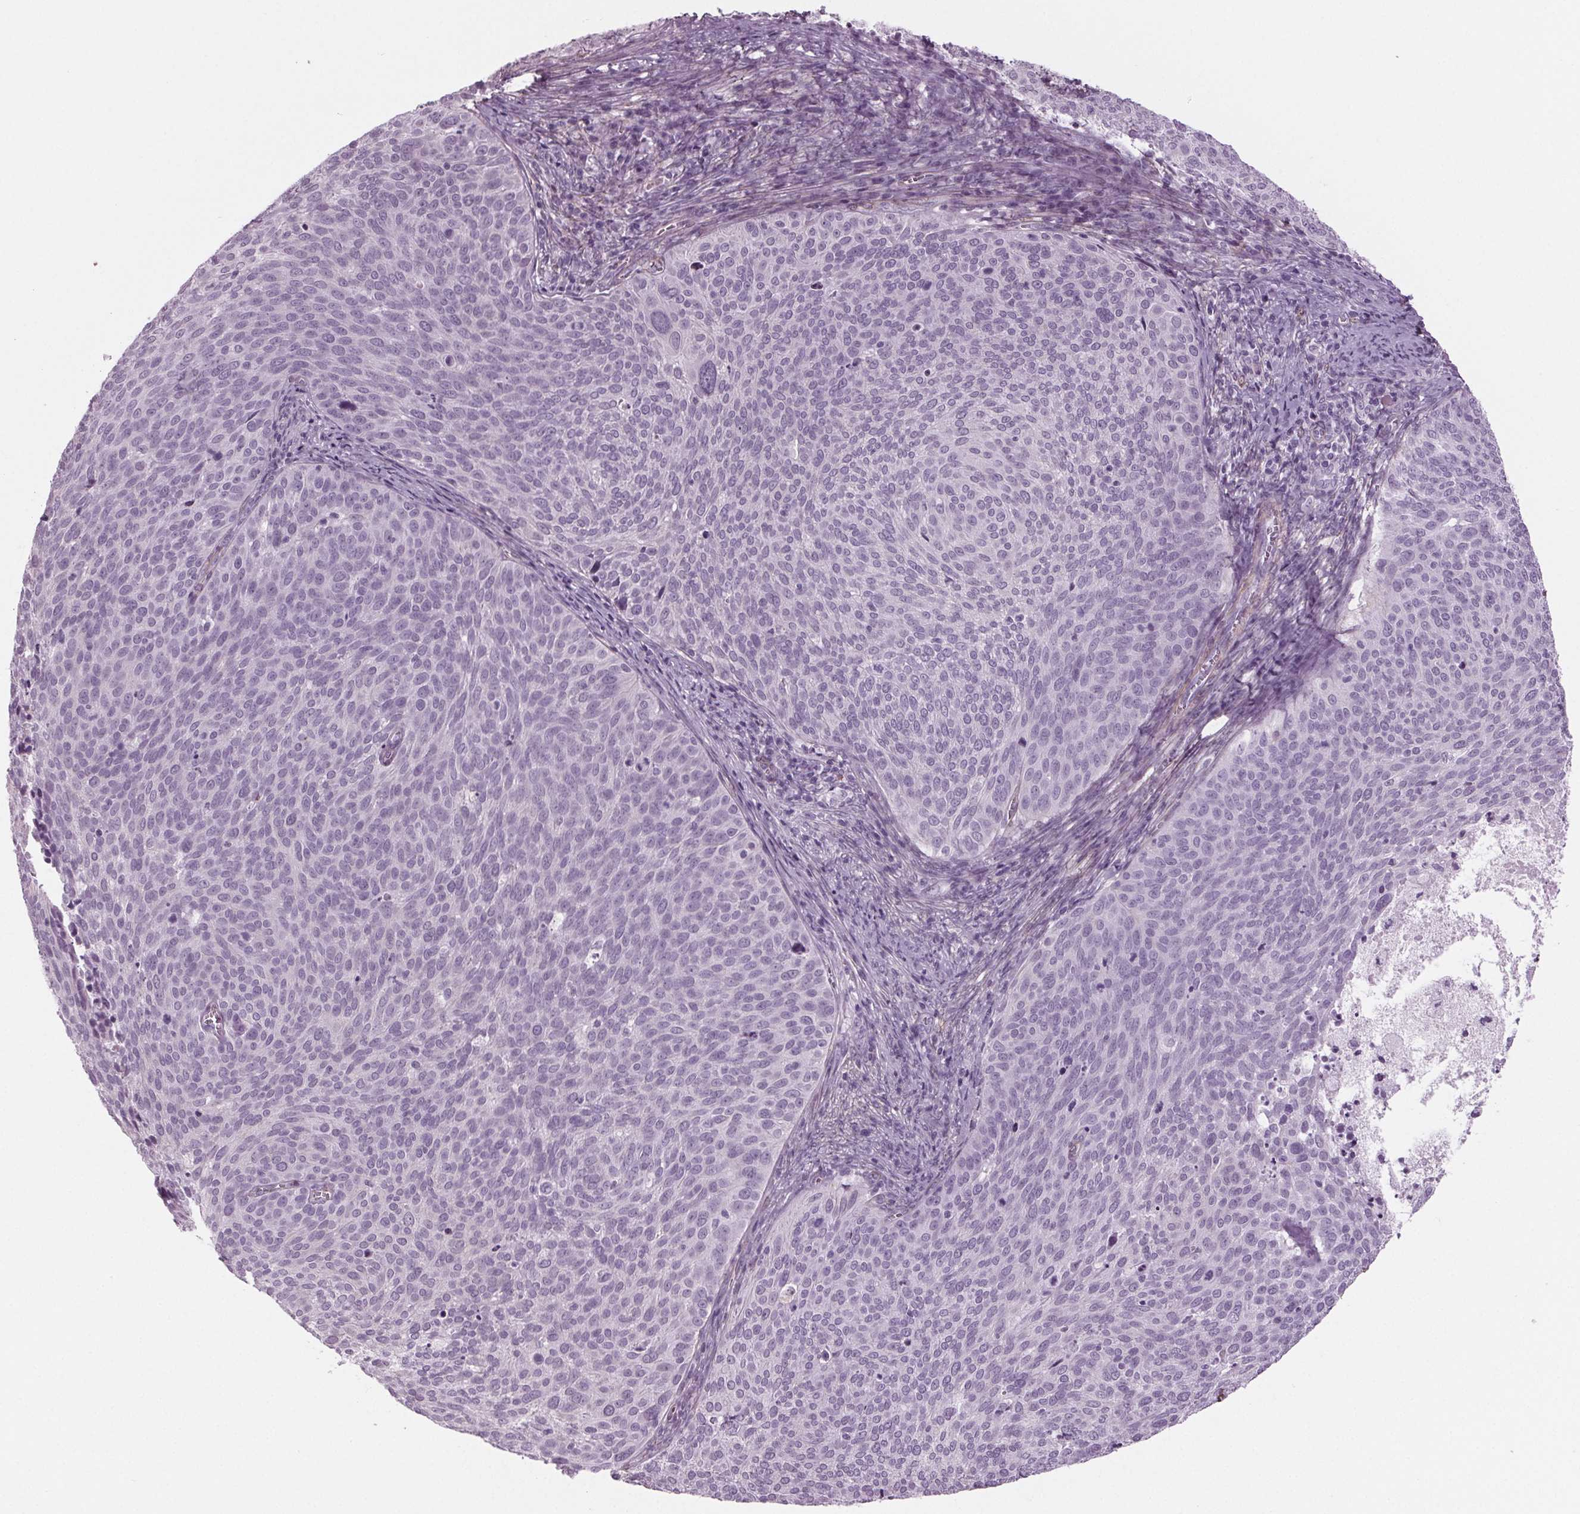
{"staining": {"intensity": "negative", "quantity": "none", "location": "none"}, "tissue": "cervical cancer", "cell_type": "Tumor cells", "image_type": "cancer", "snomed": [{"axis": "morphology", "description": "Squamous cell carcinoma, NOS"}, {"axis": "topography", "description": "Cervix"}], "caption": "DAB immunohistochemical staining of human cervical squamous cell carcinoma reveals no significant staining in tumor cells.", "gene": "BHLHE22", "patient": {"sex": "female", "age": 39}}